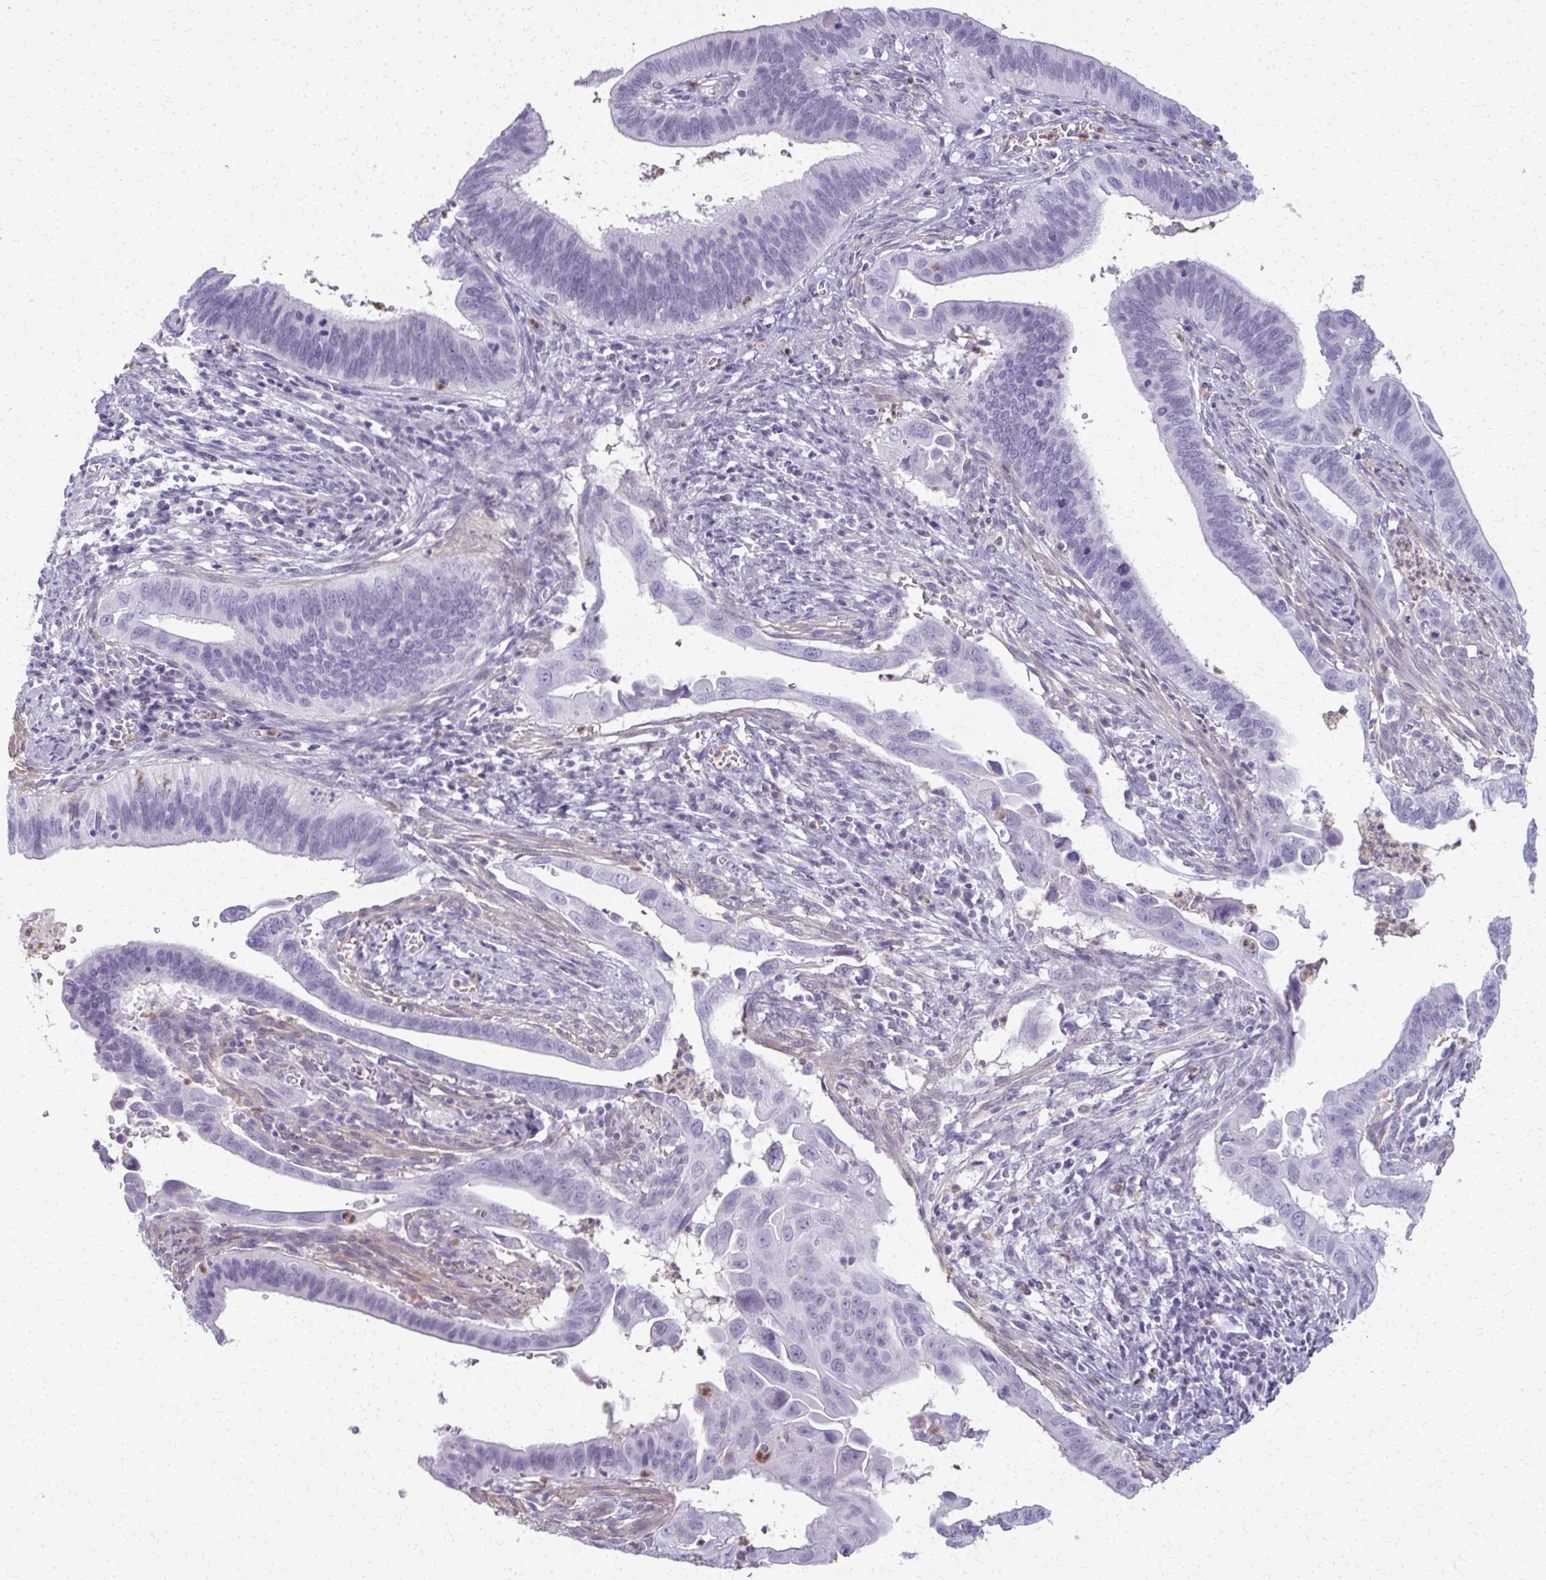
{"staining": {"intensity": "negative", "quantity": "none", "location": "none"}, "tissue": "cervical cancer", "cell_type": "Tumor cells", "image_type": "cancer", "snomed": [{"axis": "morphology", "description": "Adenocarcinoma, NOS"}, {"axis": "topography", "description": "Cervix"}], "caption": "High magnification brightfield microscopy of cervical cancer (adenocarcinoma) stained with DAB (brown) and counterstained with hematoxylin (blue): tumor cells show no significant staining. (Stains: DAB (3,3'-diaminobenzidine) IHC with hematoxylin counter stain, Microscopy: brightfield microscopy at high magnification).", "gene": "CA3", "patient": {"sex": "female", "age": 42}}